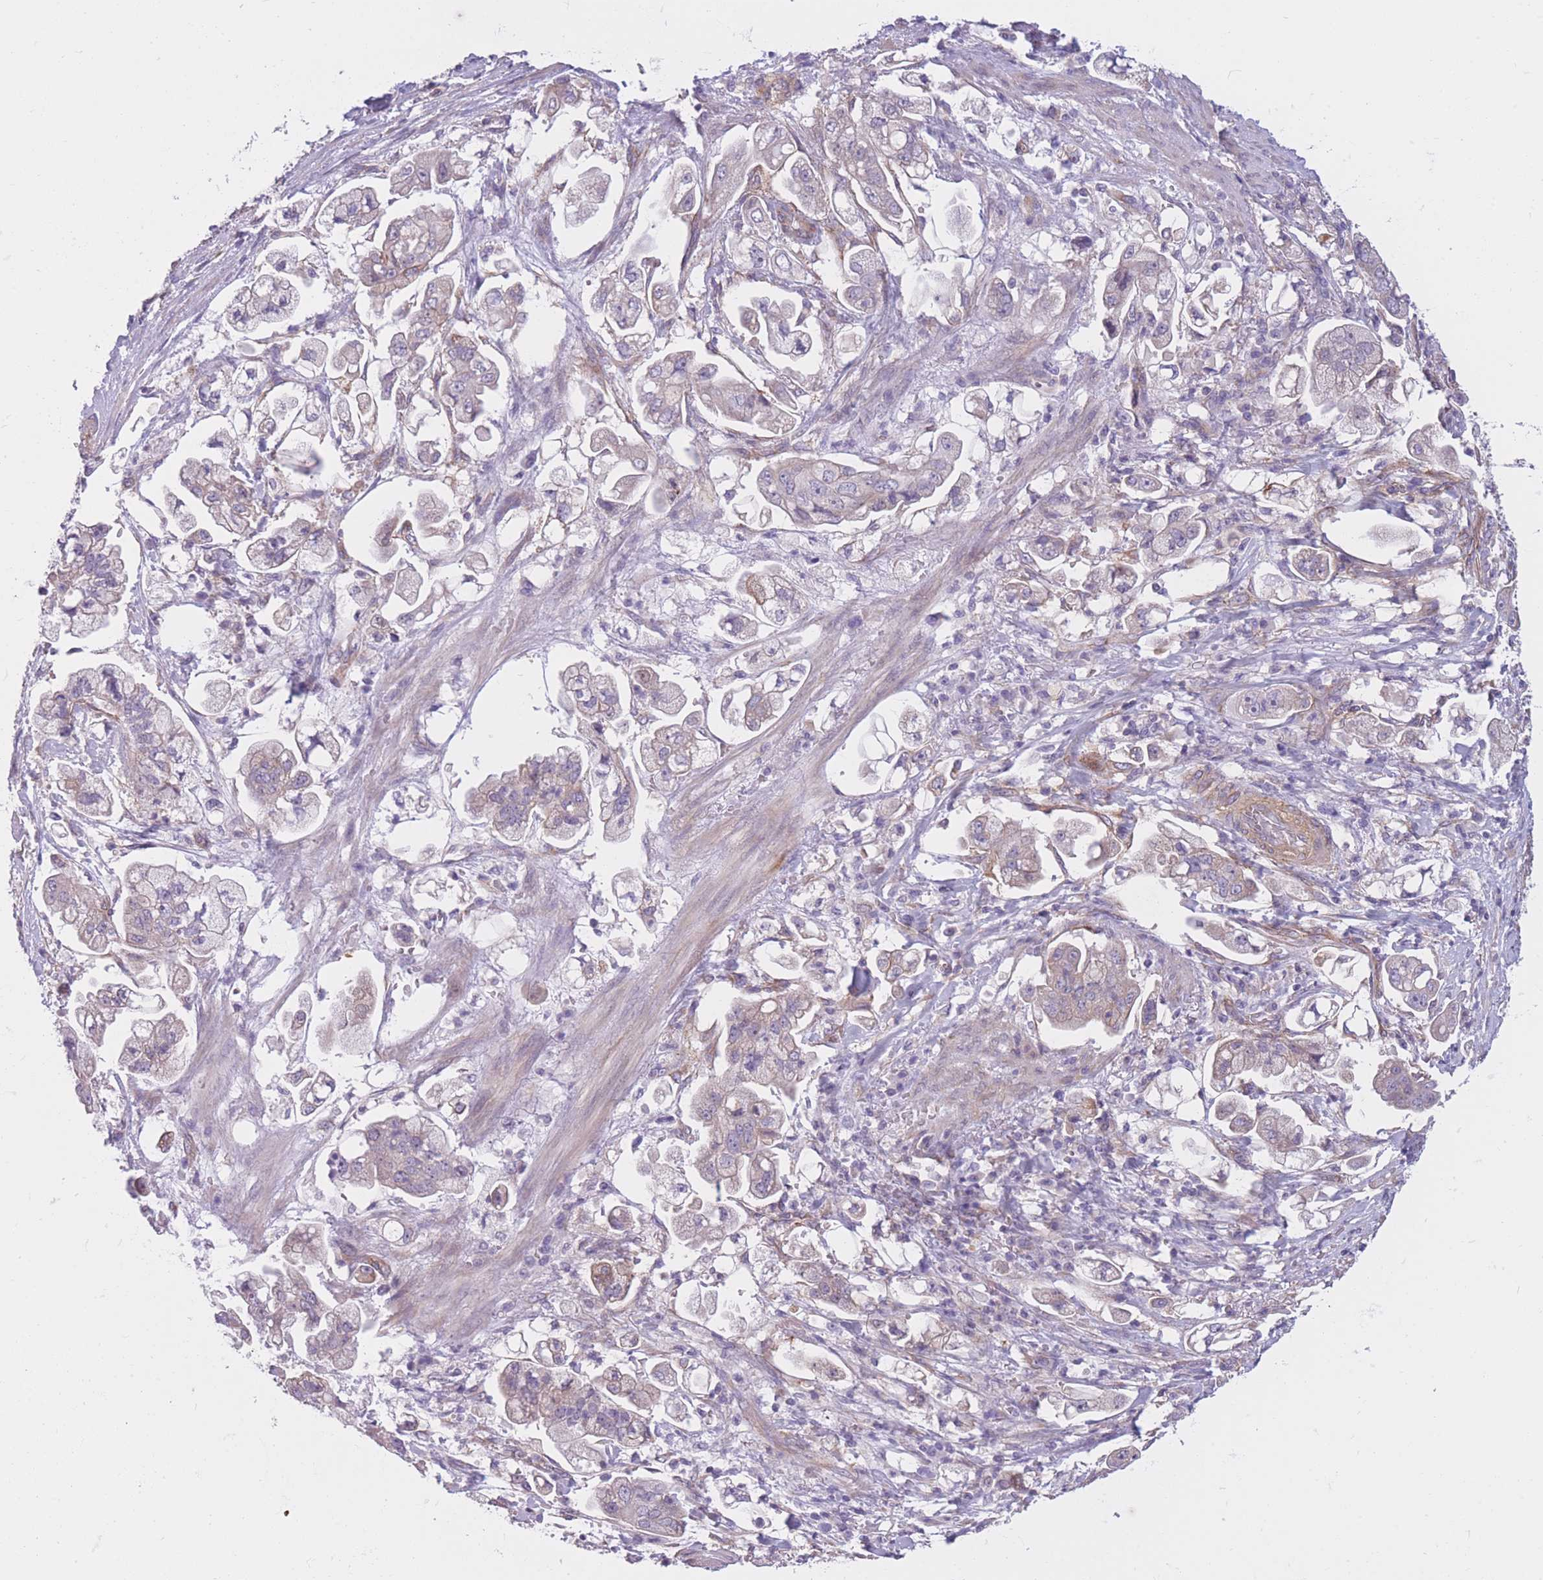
{"staining": {"intensity": "weak", "quantity": "<25%", "location": "cytoplasmic/membranous"}, "tissue": "stomach cancer", "cell_type": "Tumor cells", "image_type": "cancer", "snomed": [{"axis": "morphology", "description": "Adenocarcinoma, NOS"}, {"axis": "topography", "description": "Stomach"}], "caption": "High magnification brightfield microscopy of stomach cancer stained with DAB (3,3'-diaminobenzidine) (brown) and counterstained with hematoxylin (blue): tumor cells show no significant staining.", "gene": "SERPINB3", "patient": {"sex": "male", "age": 62}}